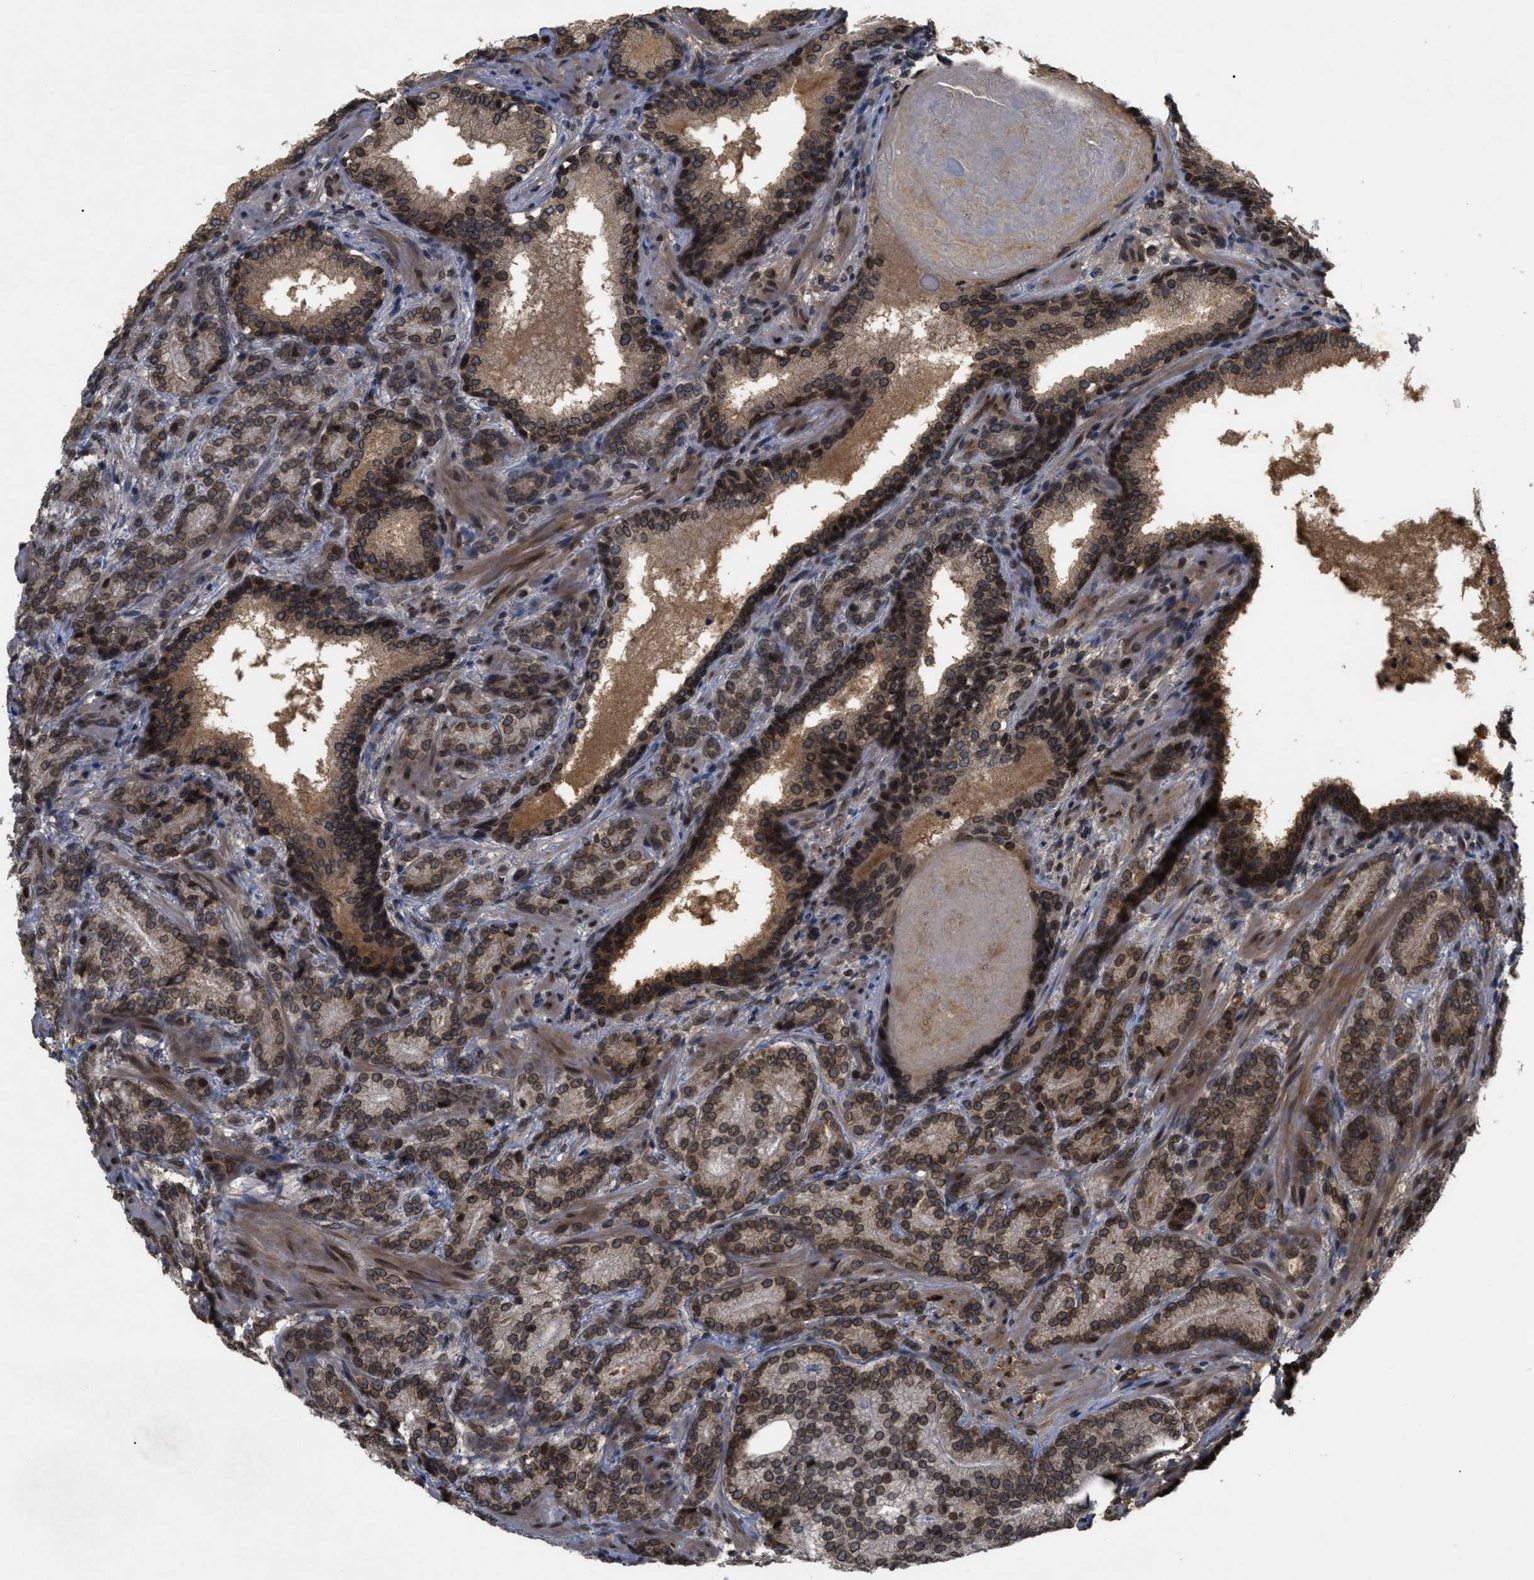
{"staining": {"intensity": "moderate", "quantity": ">75%", "location": "cytoplasmic/membranous,nuclear"}, "tissue": "prostate cancer", "cell_type": "Tumor cells", "image_type": "cancer", "snomed": [{"axis": "morphology", "description": "Adenocarcinoma, High grade"}, {"axis": "topography", "description": "Prostate"}], "caption": "High-power microscopy captured an IHC image of adenocarcinoma (high-grade) (prostate), revealing moderate cytoplasmic/membranous and nuclear positivity in about >75% of tumor cells.", "gene": "CRY1", "patient": {"sex": "male", "age": 61}}